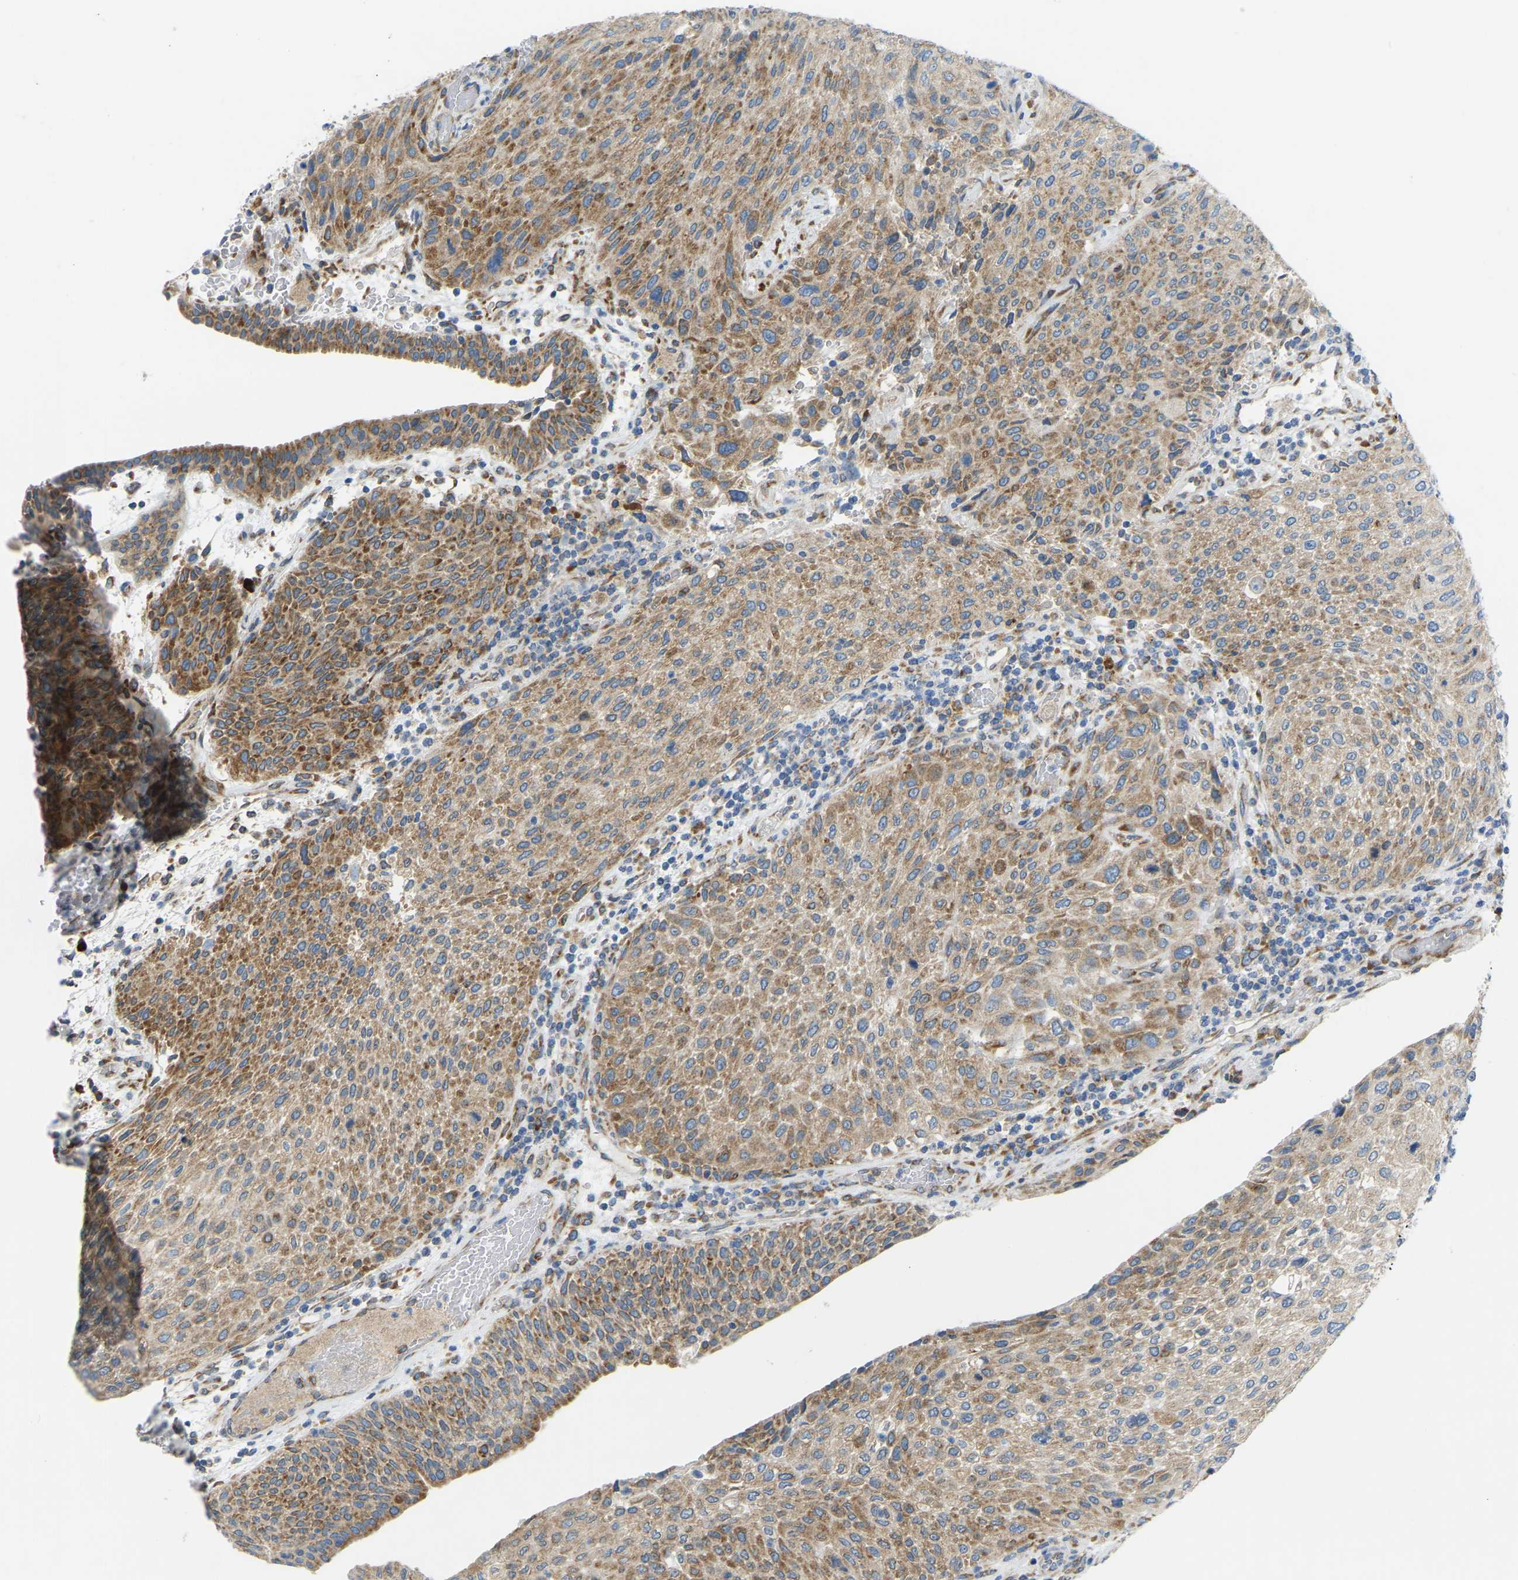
{"staining": {"intensity": "strong", "quantity": ">75%", "location": "cytoplasmic/membranous"}, "tissue": "urothelial cancer", "cell_type": "Tumor cells", "image_type": "cancer", "snomed": [{"axis": "morphology", "description": "Urothelial carcinoma, Low grade"}, {"axis": "morphology", "description": "Urothelial carcinoma, High grade"}, {"axis": "topography", "description": "Urinary bladder"}], "caption": "A histopathology image of urothelial cancer stained for a protein exhibits strong cytoplasmic/membranous brown staining in tumor cells.", "gene": "SND1", "patient": {"sex": "male", "age": 35}}